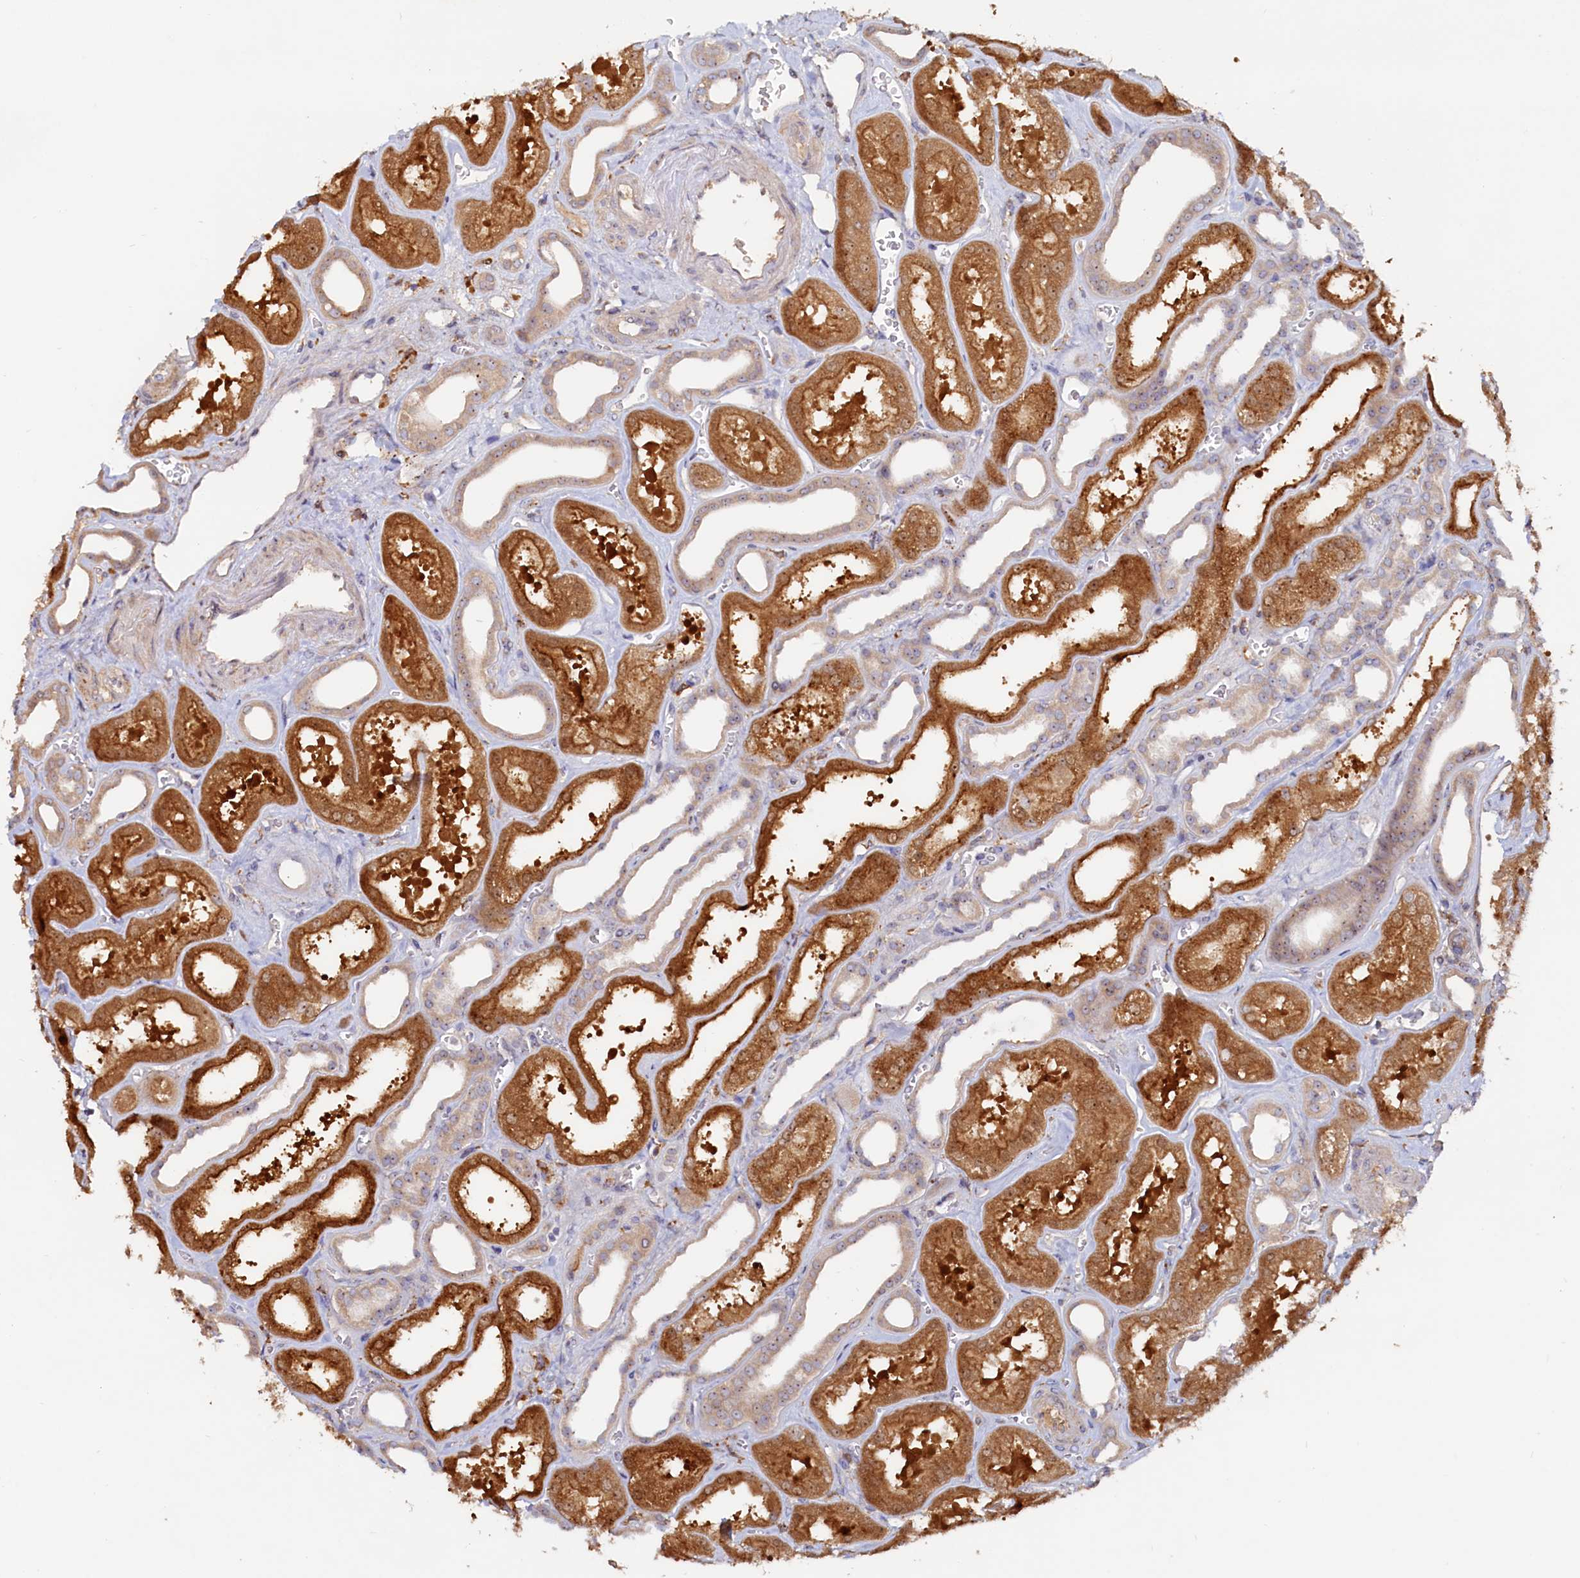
{"staining": {"intensity": "negative", "quantity": "none", "location": "none"}, "tissue": "kidney", "cell_type": "Cells in glomeruli", "image_type": "normal", "snomed": [{"axis": "morphology", "description": "Normal tissue, NOS"}, {"axis": "morphology", "description": "Adenocarcinoma, NOS"}, {"axis": "topography", "description": "Kidney"}], "caption": "Image shows no protein positivity in cells in glomeruli of benign kidney. (DAB IHC, high magnification).", "gene": "RGS7BP", "patient": {"sex": "female", "age": 68}}